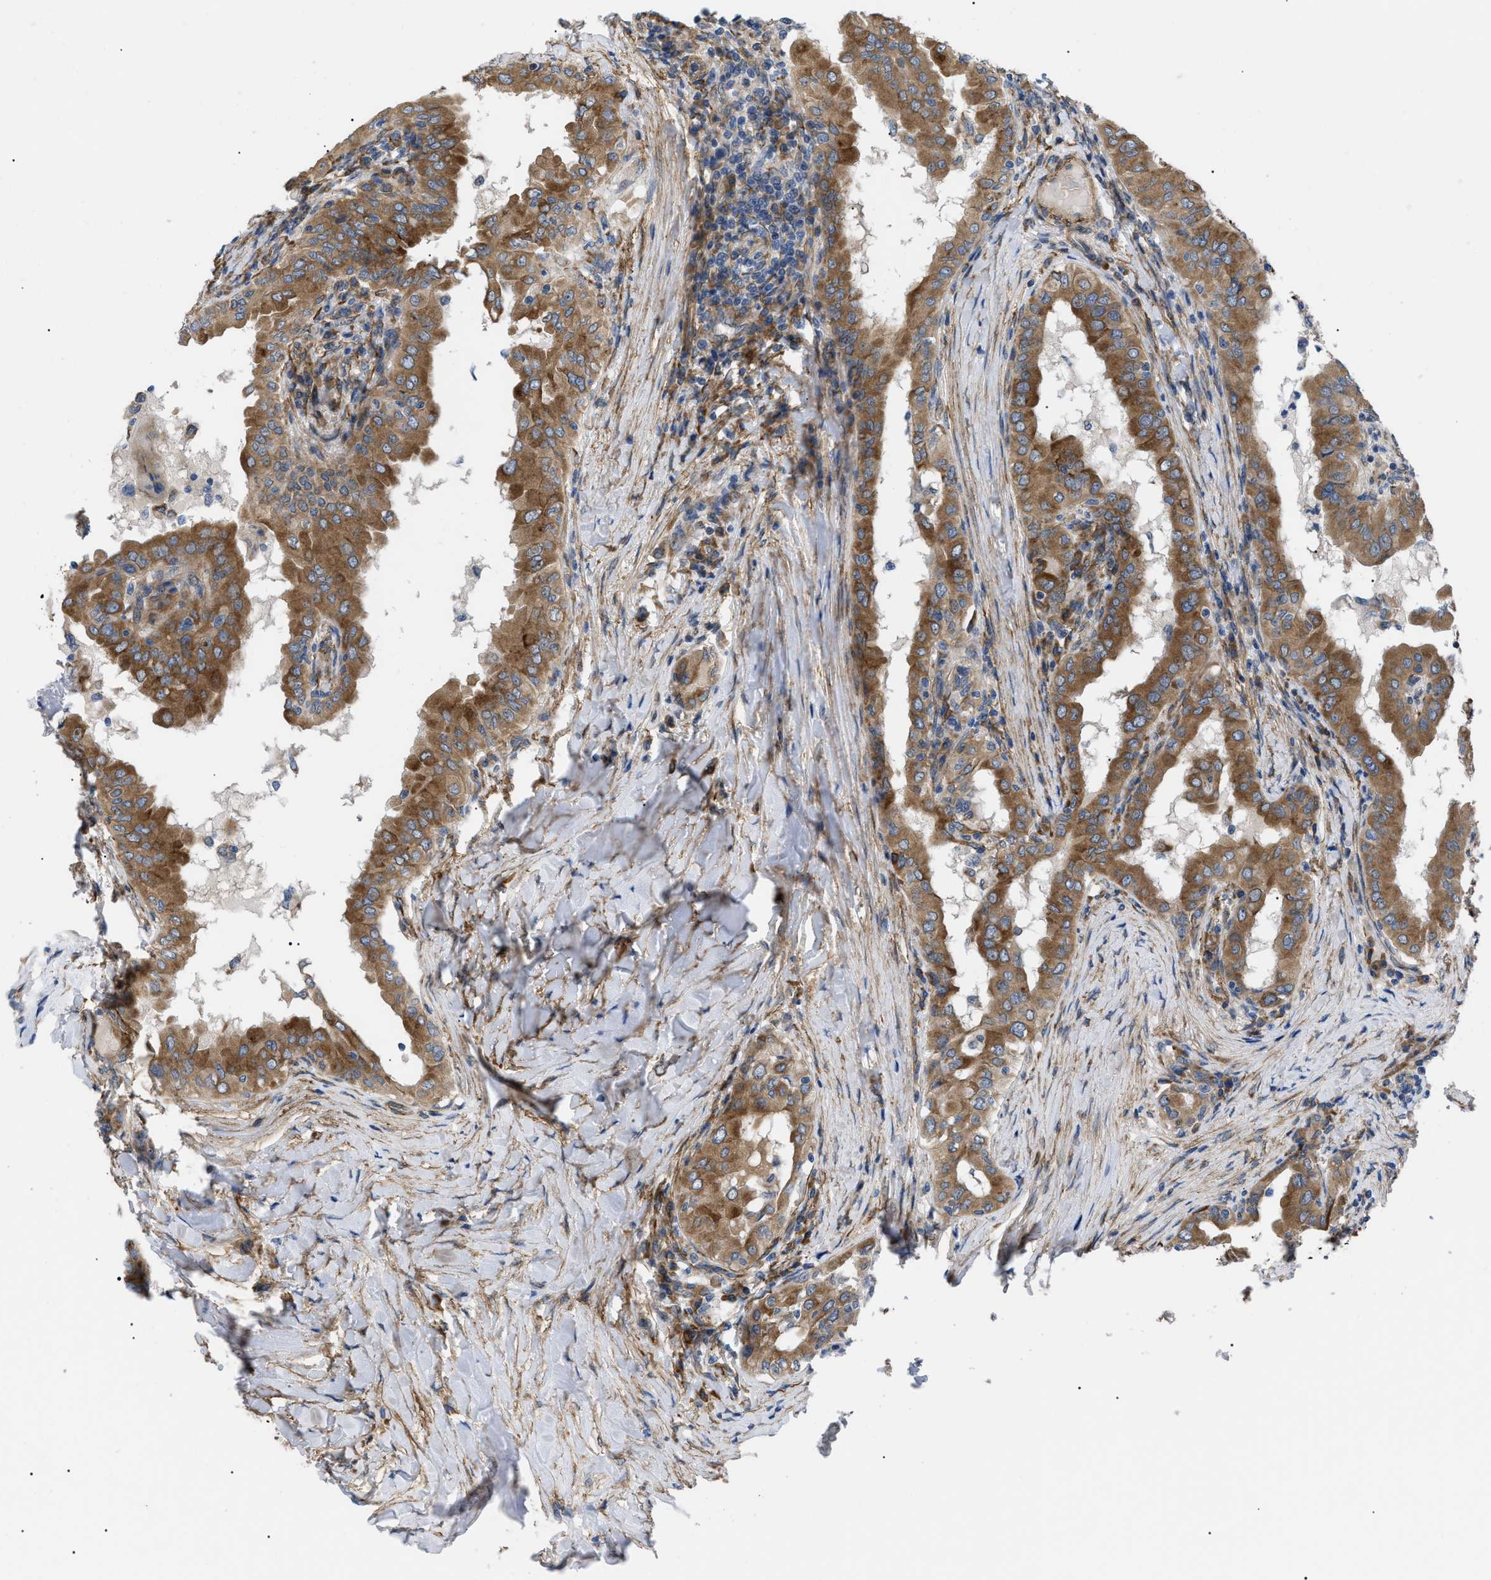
{"staining": {"intensity": "moderate", "quantity": ">75%", "location": "cytoplasmic/membranous"}, "tissue": "thyroid cancer", "cell_type": "Tumor cells", "image_type": "cancer", "snomed": [{"axis": "morphology", "description": "Papillary adenocarcinoma, NOS"}, {"axis": "topography", "description": "Thyroid gland"}], "caption": "Immunohistochemistry (IHC) staining of thyroid cancer (papillary adenocarcinoma), which demonstrates medium levels of moderate cytoplasmic/membranous positivity in about >75% of tumor cells indicating moderate cytoplasmic/membranous protein positivity. The staining was performed using DAB (brown) for protein detection and nuclei were counterstained in hematoxylin (blue).", "gene": "MYO10", "patient": {"sex": "male", "age": 33}}